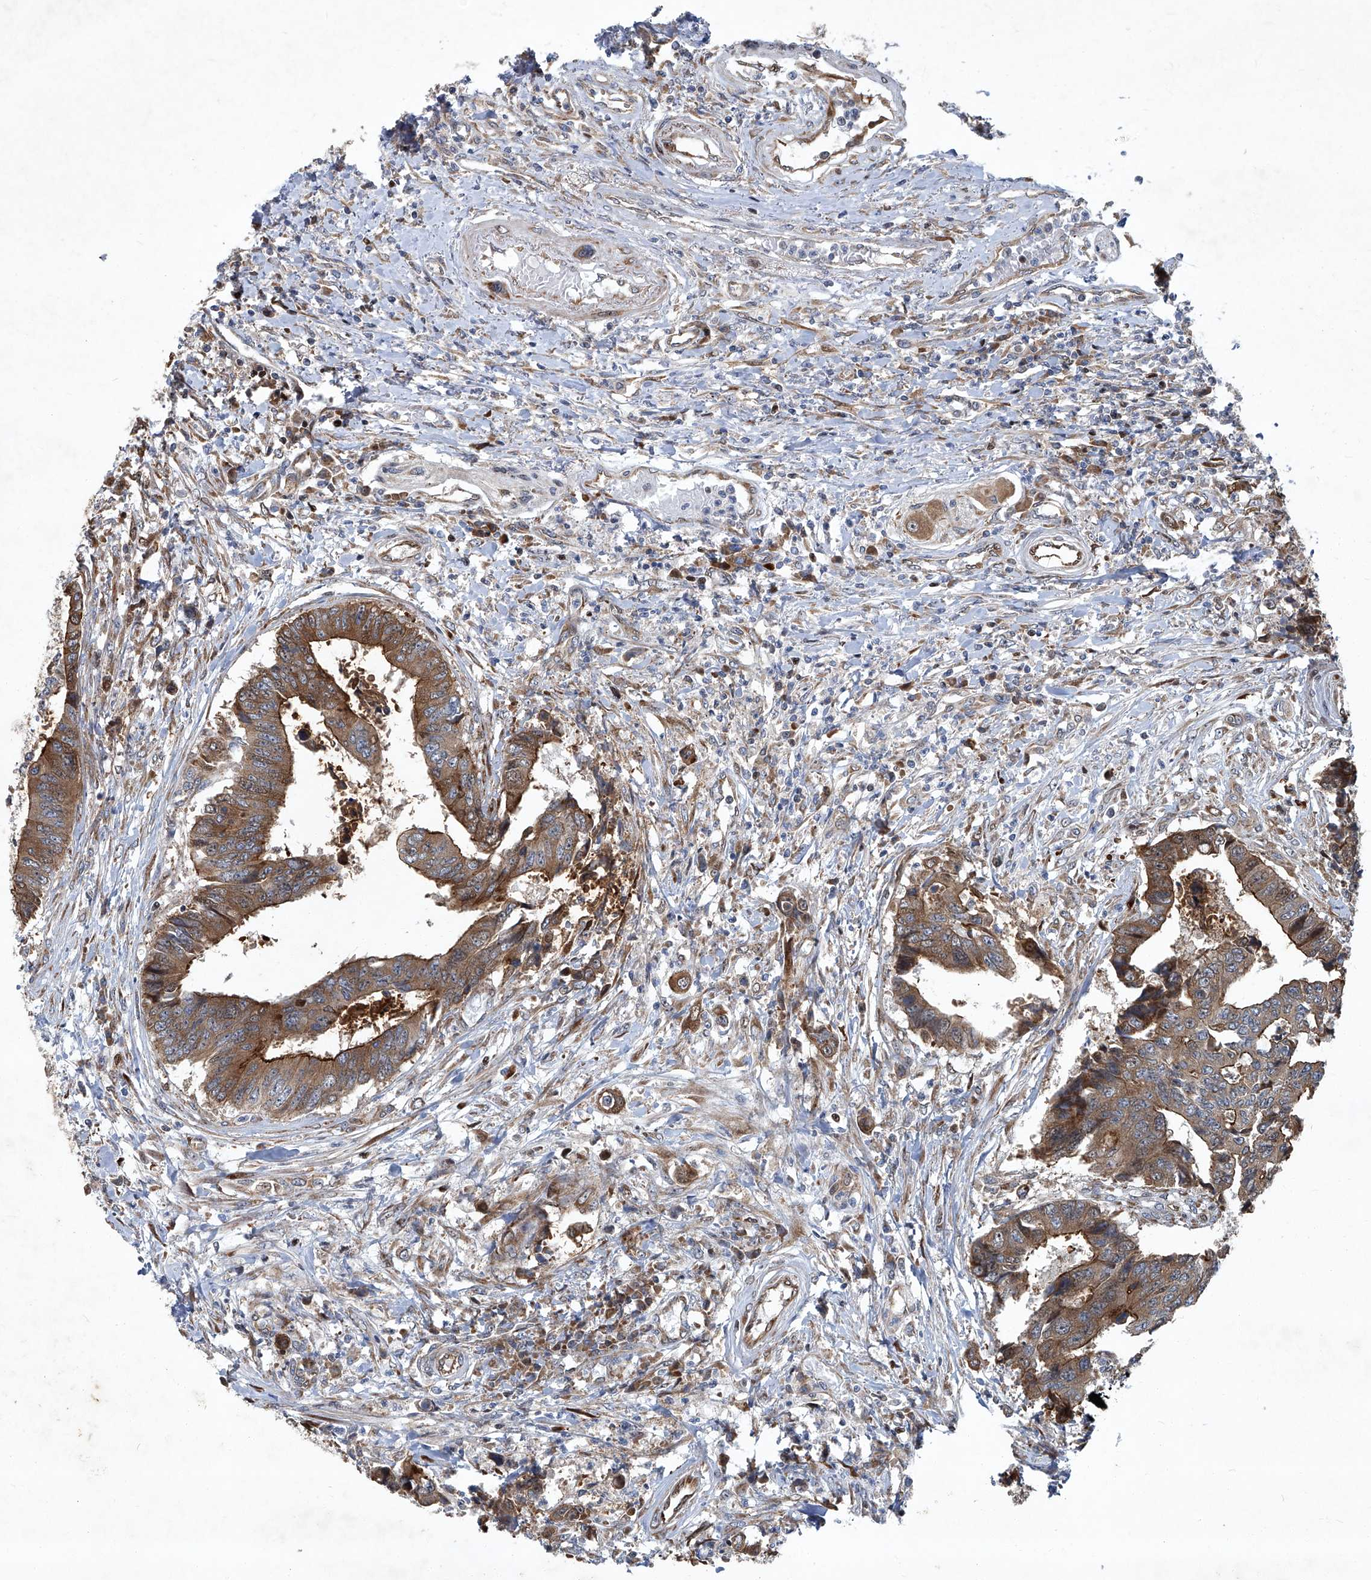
{"staining": {"intensity": "strong", "quantity": ">75%", "location": "cytoplasmic/membranous"}, "tissue": "colorectal cancer", "cell_type": "Tumor cells", "image_type": "cancer", "snomed": [{"axis": "morphology", "description": "Adenocarcinoma, NOS"}, {"axis": "topography", "description": "Rectum"}], "caption": "This is a micrograph of immunohistochemistry staining of adenocarcinoma (colorectal), which shows strong positivity in the cytoplasmic/membranous of tumor cells.", "gene": "GPR132", "patient": {"sex": "male", "age": 84}}